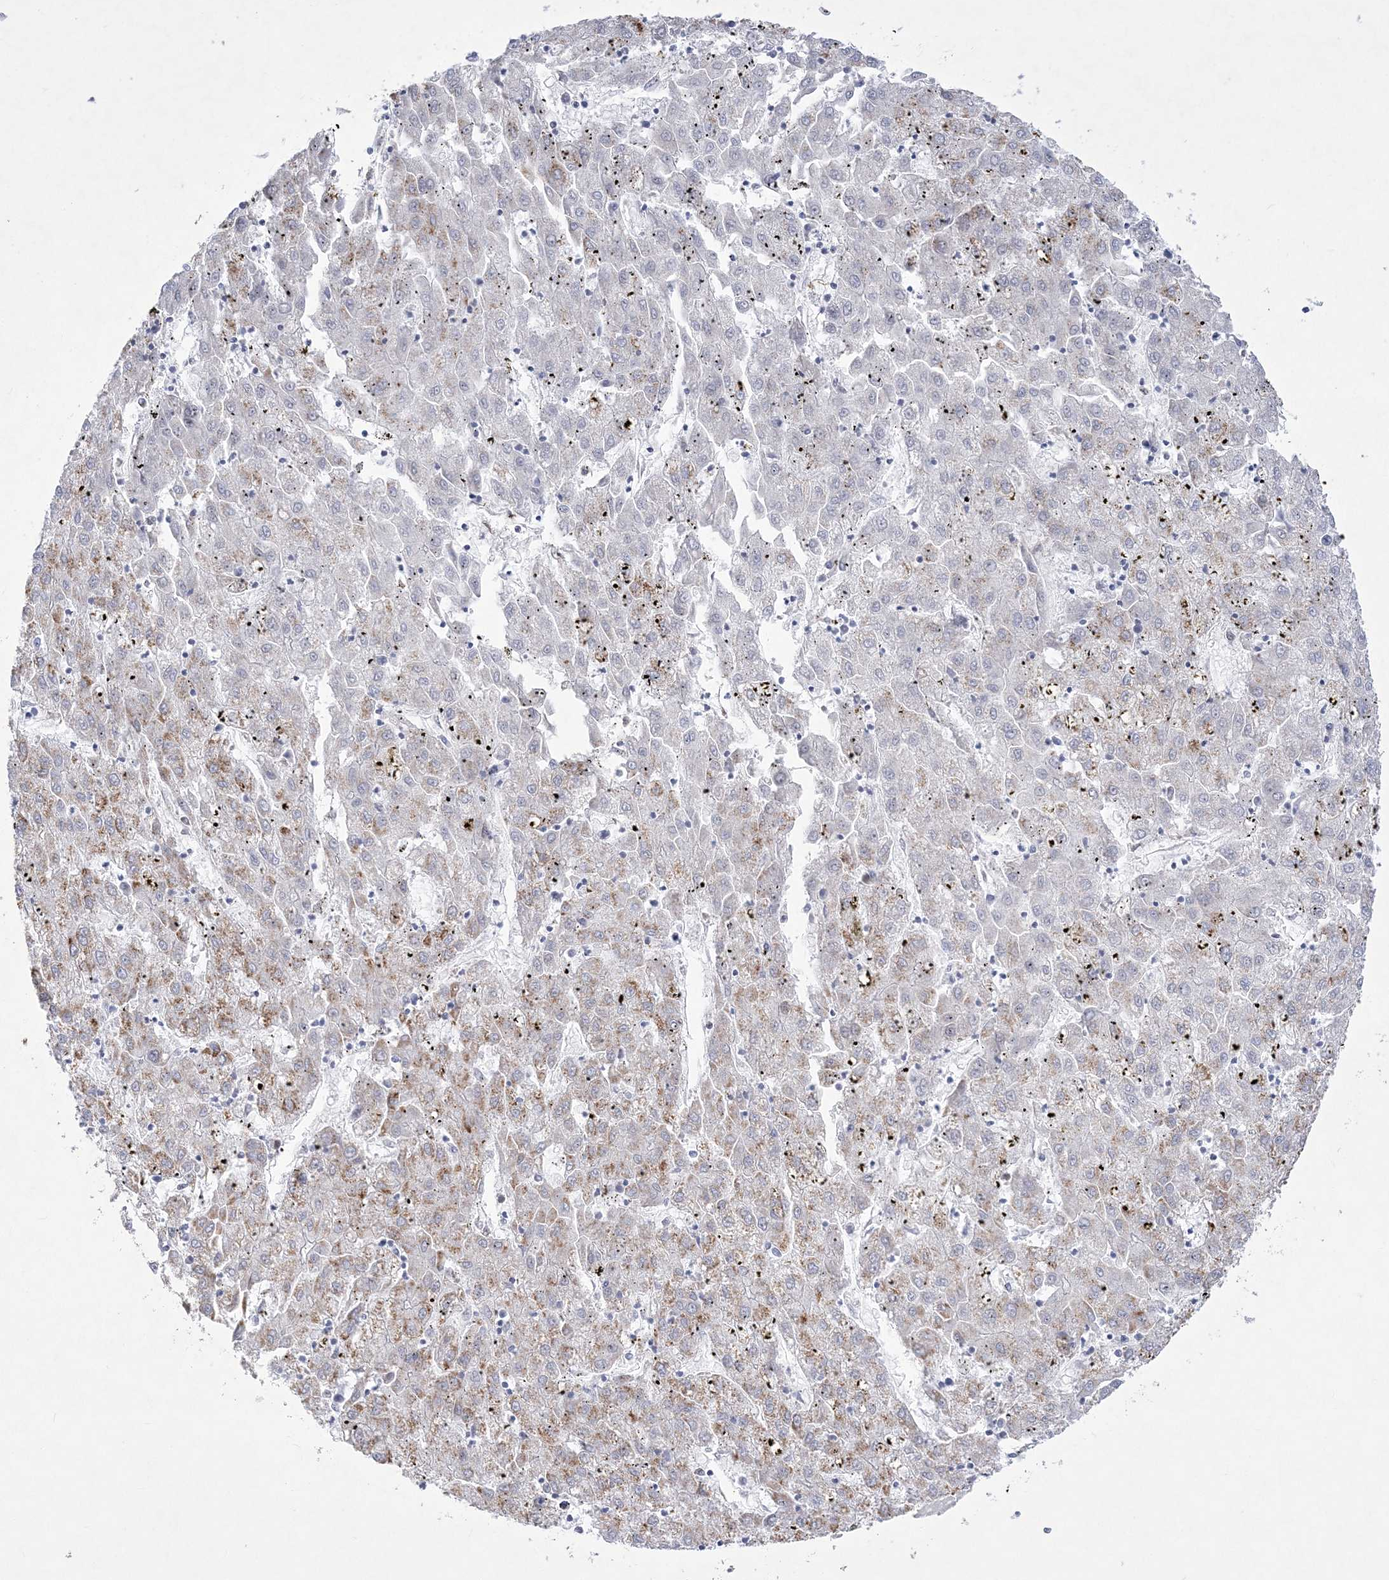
{"staining": {"intensity": "moderate", "quantity": "25%-75%", "location": "cytoplasmic/membranous"}, "tissue": "liver cancer", "cell_type": "Tumor cells", "image_type": "cancer", "snomed": [{"axis": "morphology", "description": "Carcinoma, Hepatocellular, NOS"}, {"axis": "topography", "description": "Liver"}], "caption": "Hepatocellular carcinoma (liver) stained for a protein demonstrates moderate cytoplasmic/membranous positivity in tumor cells. Using DAB (brown) and hematoxylin (blue) stains, captured at high magnification using brightfield microscopy.", "gene": "WDR27", "patient": {"sex": "male", "age": 72}}